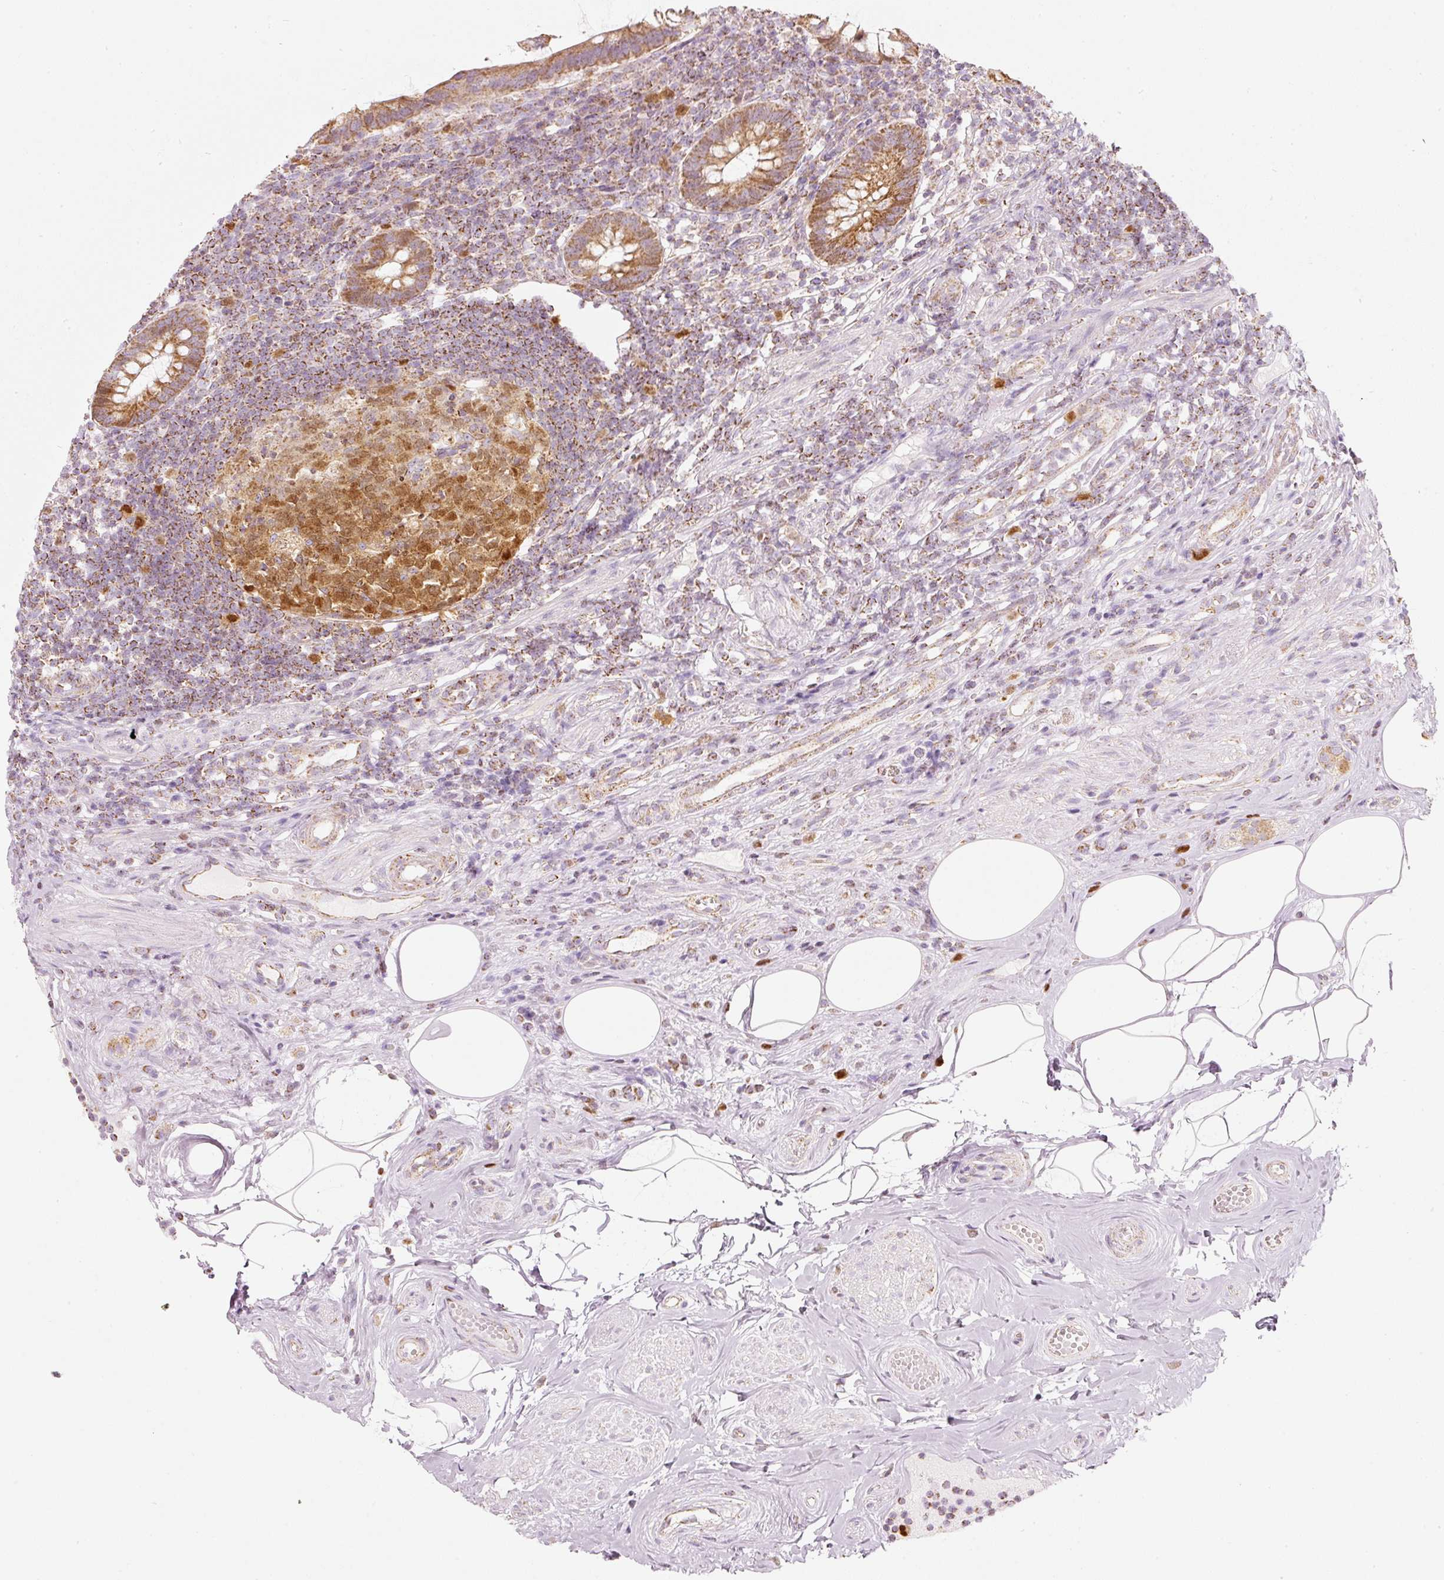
{"staining": {"intensity": "moderate", "quantity": ">75%", "location": "cytoplasmic/membranous,nuclear"}, "tissue": "appendix", "cell_type": "Glandular cells", "image_type": "normal", "snomed": [{"axis": "morphology", "description": "Normal tissue, NOS"}, {"axis": "topography", "description": "Appendix"}], "caption": "Moderate cytoplasmic/membranous,nuclear positivity is seen in approximately >75% of glandular cells in normal appendix.", "gene": "DUT", "patient": {"sex": "female", "age": 56}}